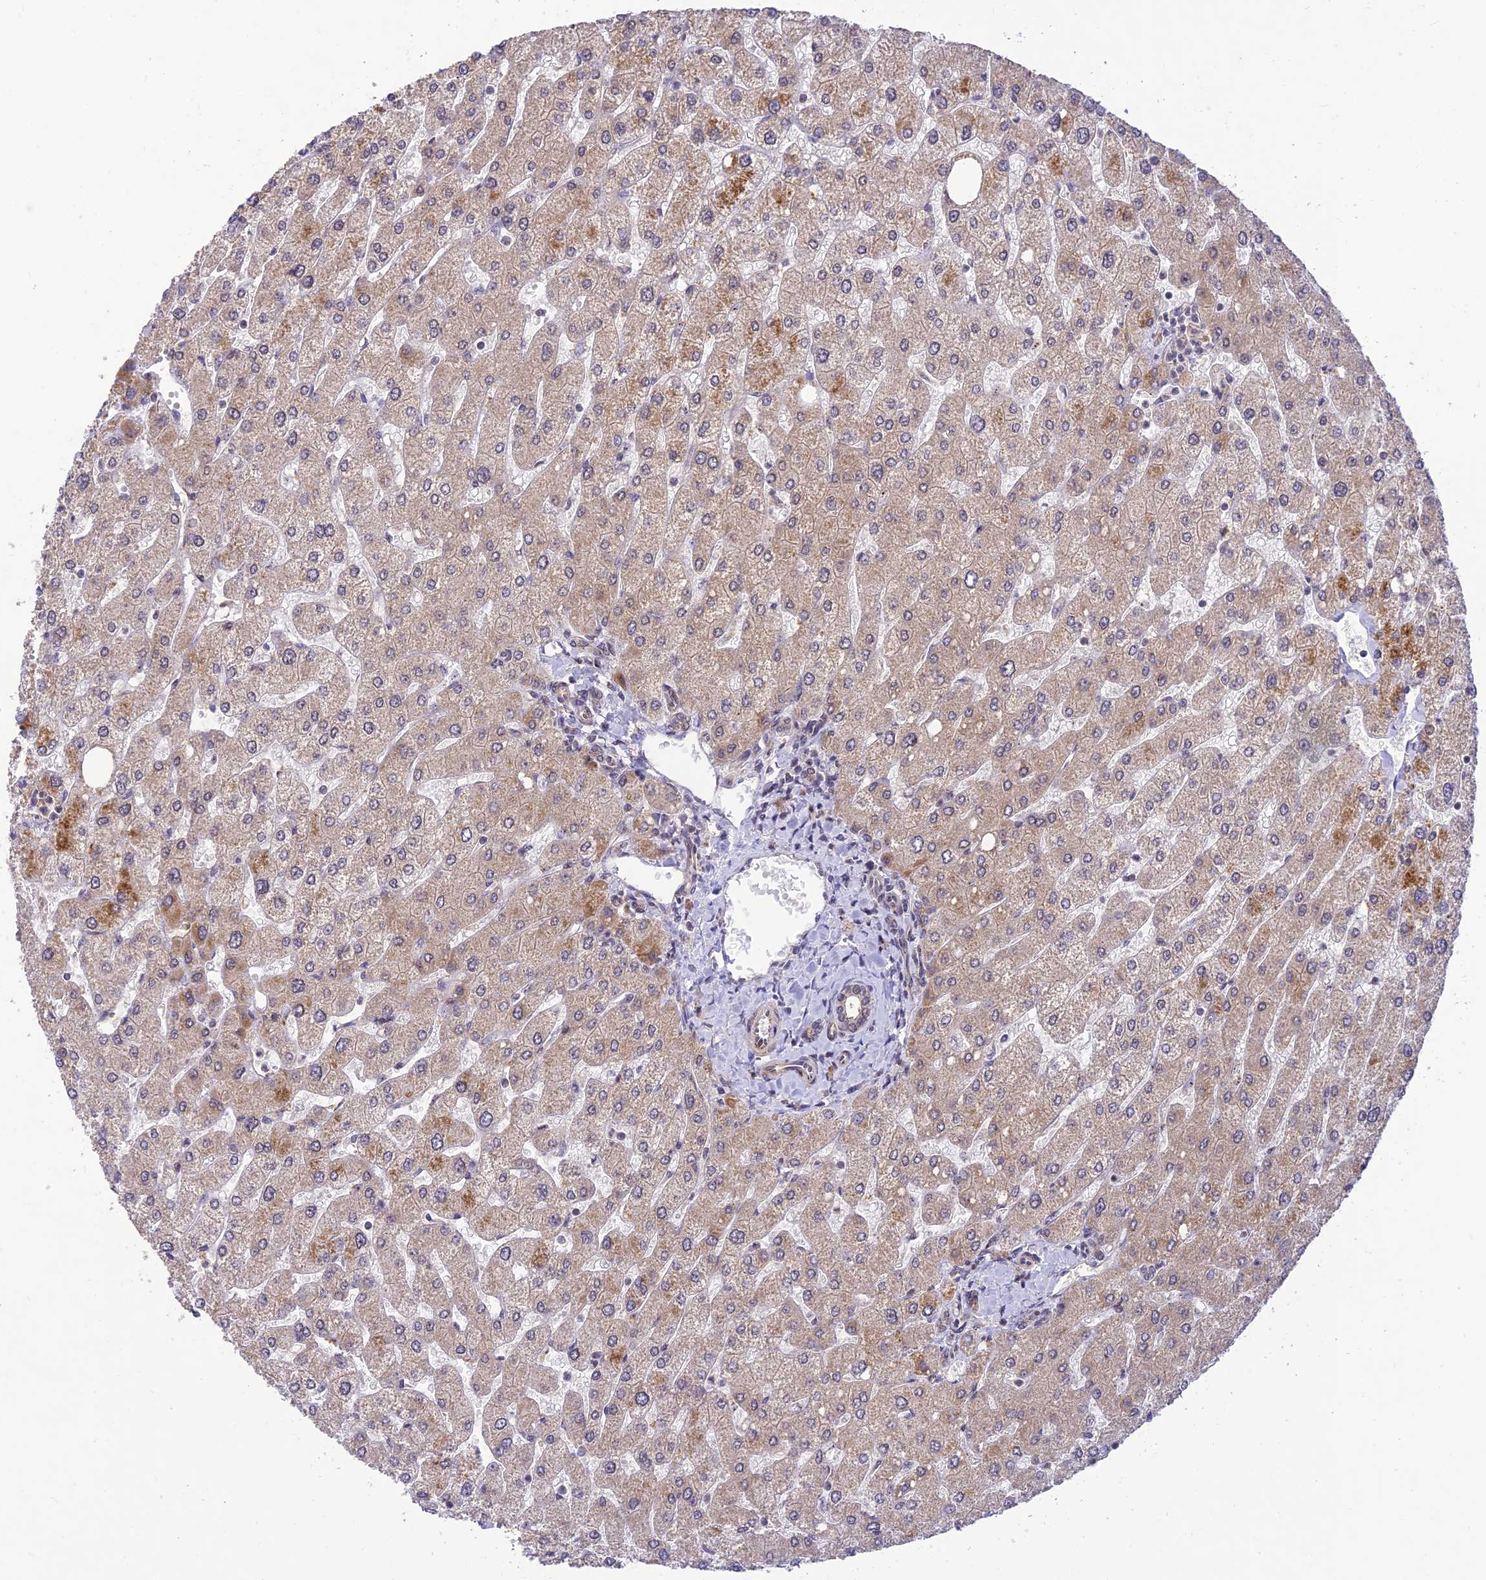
{"staining": {"intensity": "negative", "quantity": "none", "location": "none"}, "tissue": "liver", "cell_type": "Cholangiocytes", "image_type": "normal", "snomed": [{"axis": "morphology", "description": "Normal tissue, NOS"}, {"axis": "topography", "description": "Liver"}], "caption": "The histopathology image exhibits no significant positivity in cholangiocytes of liver.", "gene": "MICOS13", "patient": {"sex": "male", "age": 55}}